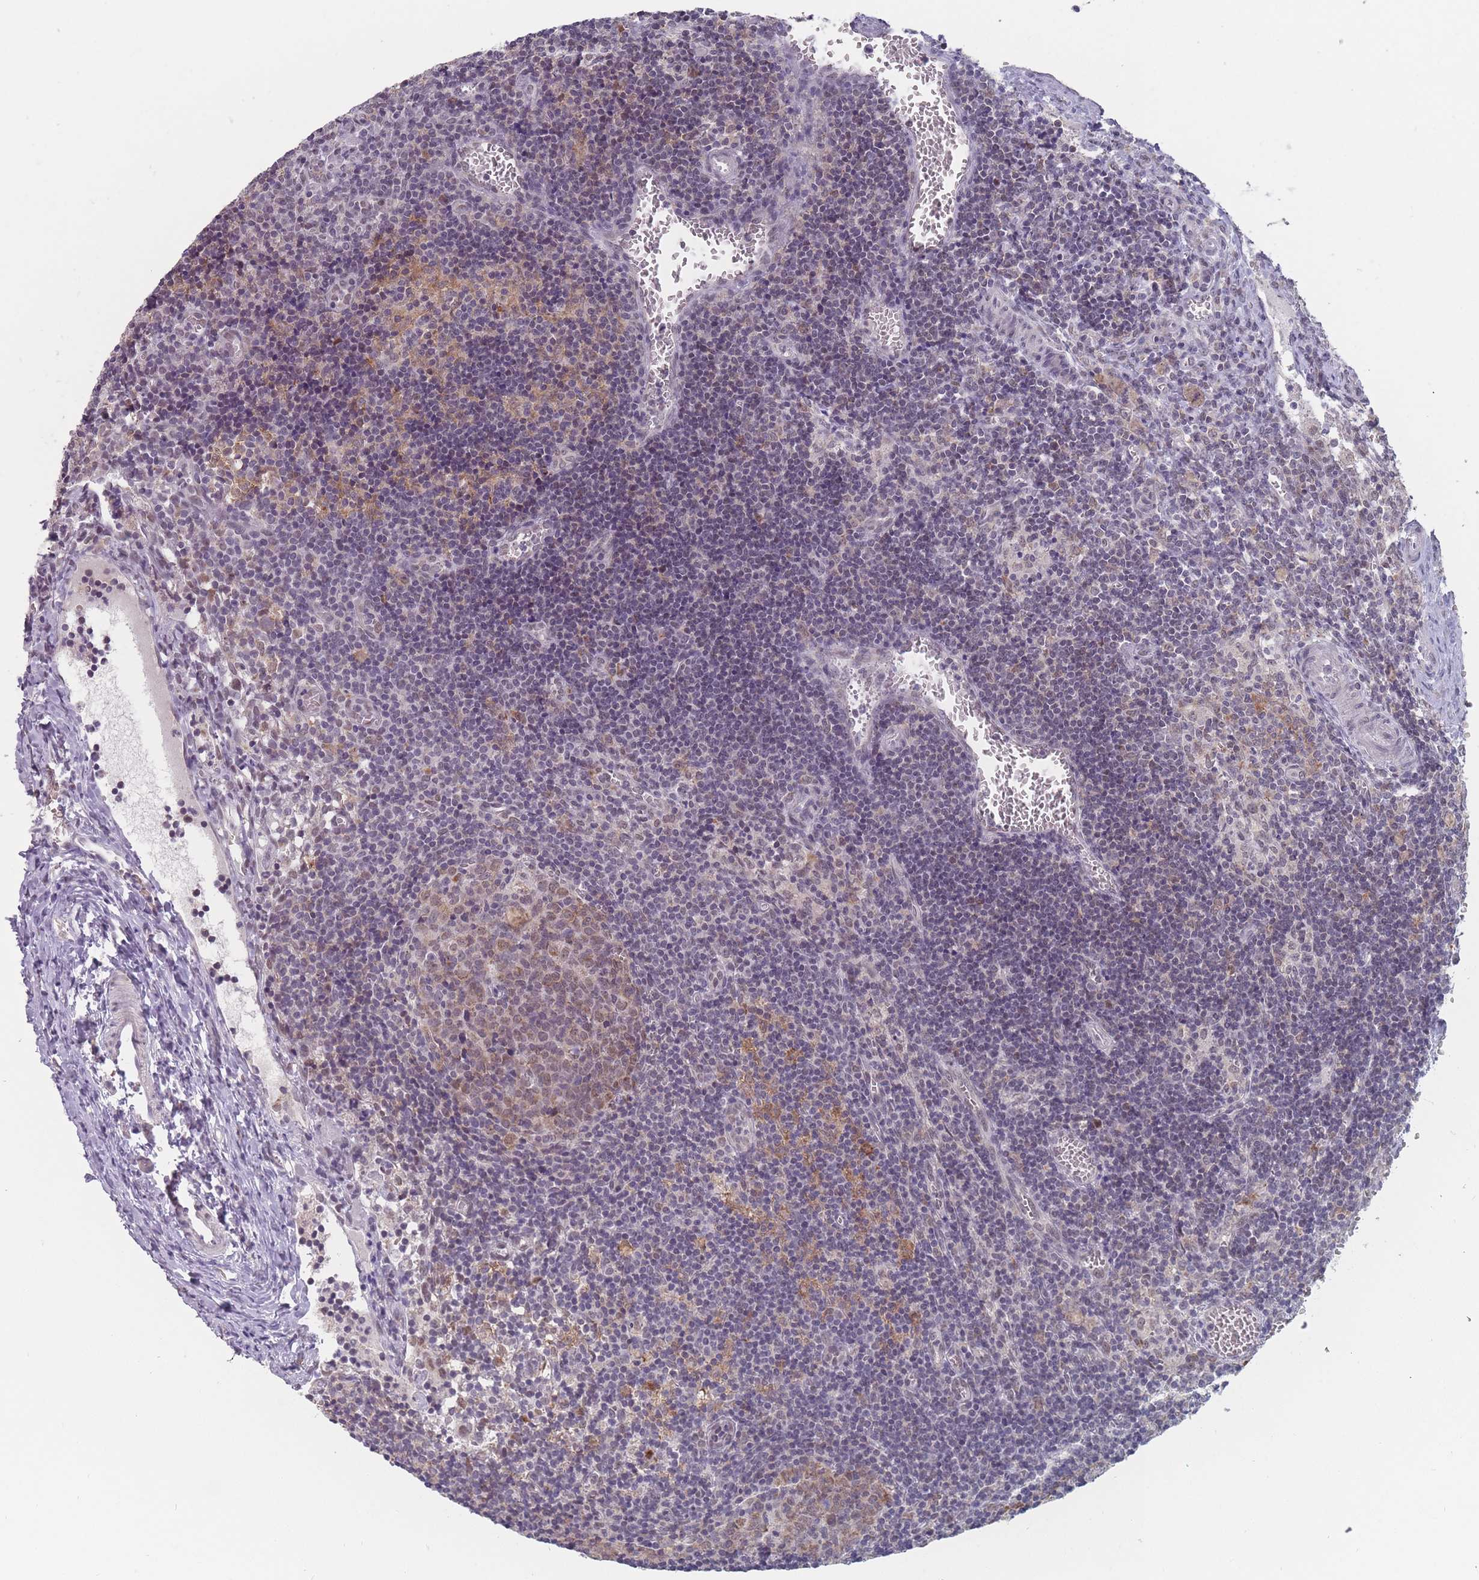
{"staining": {"intensity": "weak", "quantity": "25%-75%", "location": "nuclear"}, "tissue": "lymph node", "cell_type": "Germinal center cells", "image_type": "normal", "snomed": [{"axis": "morphology", "description": "Normal tissue, NOS"}, {"axis": "topography", "description": "Lymph node"}], "caption": "This image demonstrates IHC staining of unremarkable human lymph node, with low weak nuclear expression in approximately 25%-75% of germinal center cells.", "gene": "PEX7", "patient": {"sex": "female", "age": 37}}